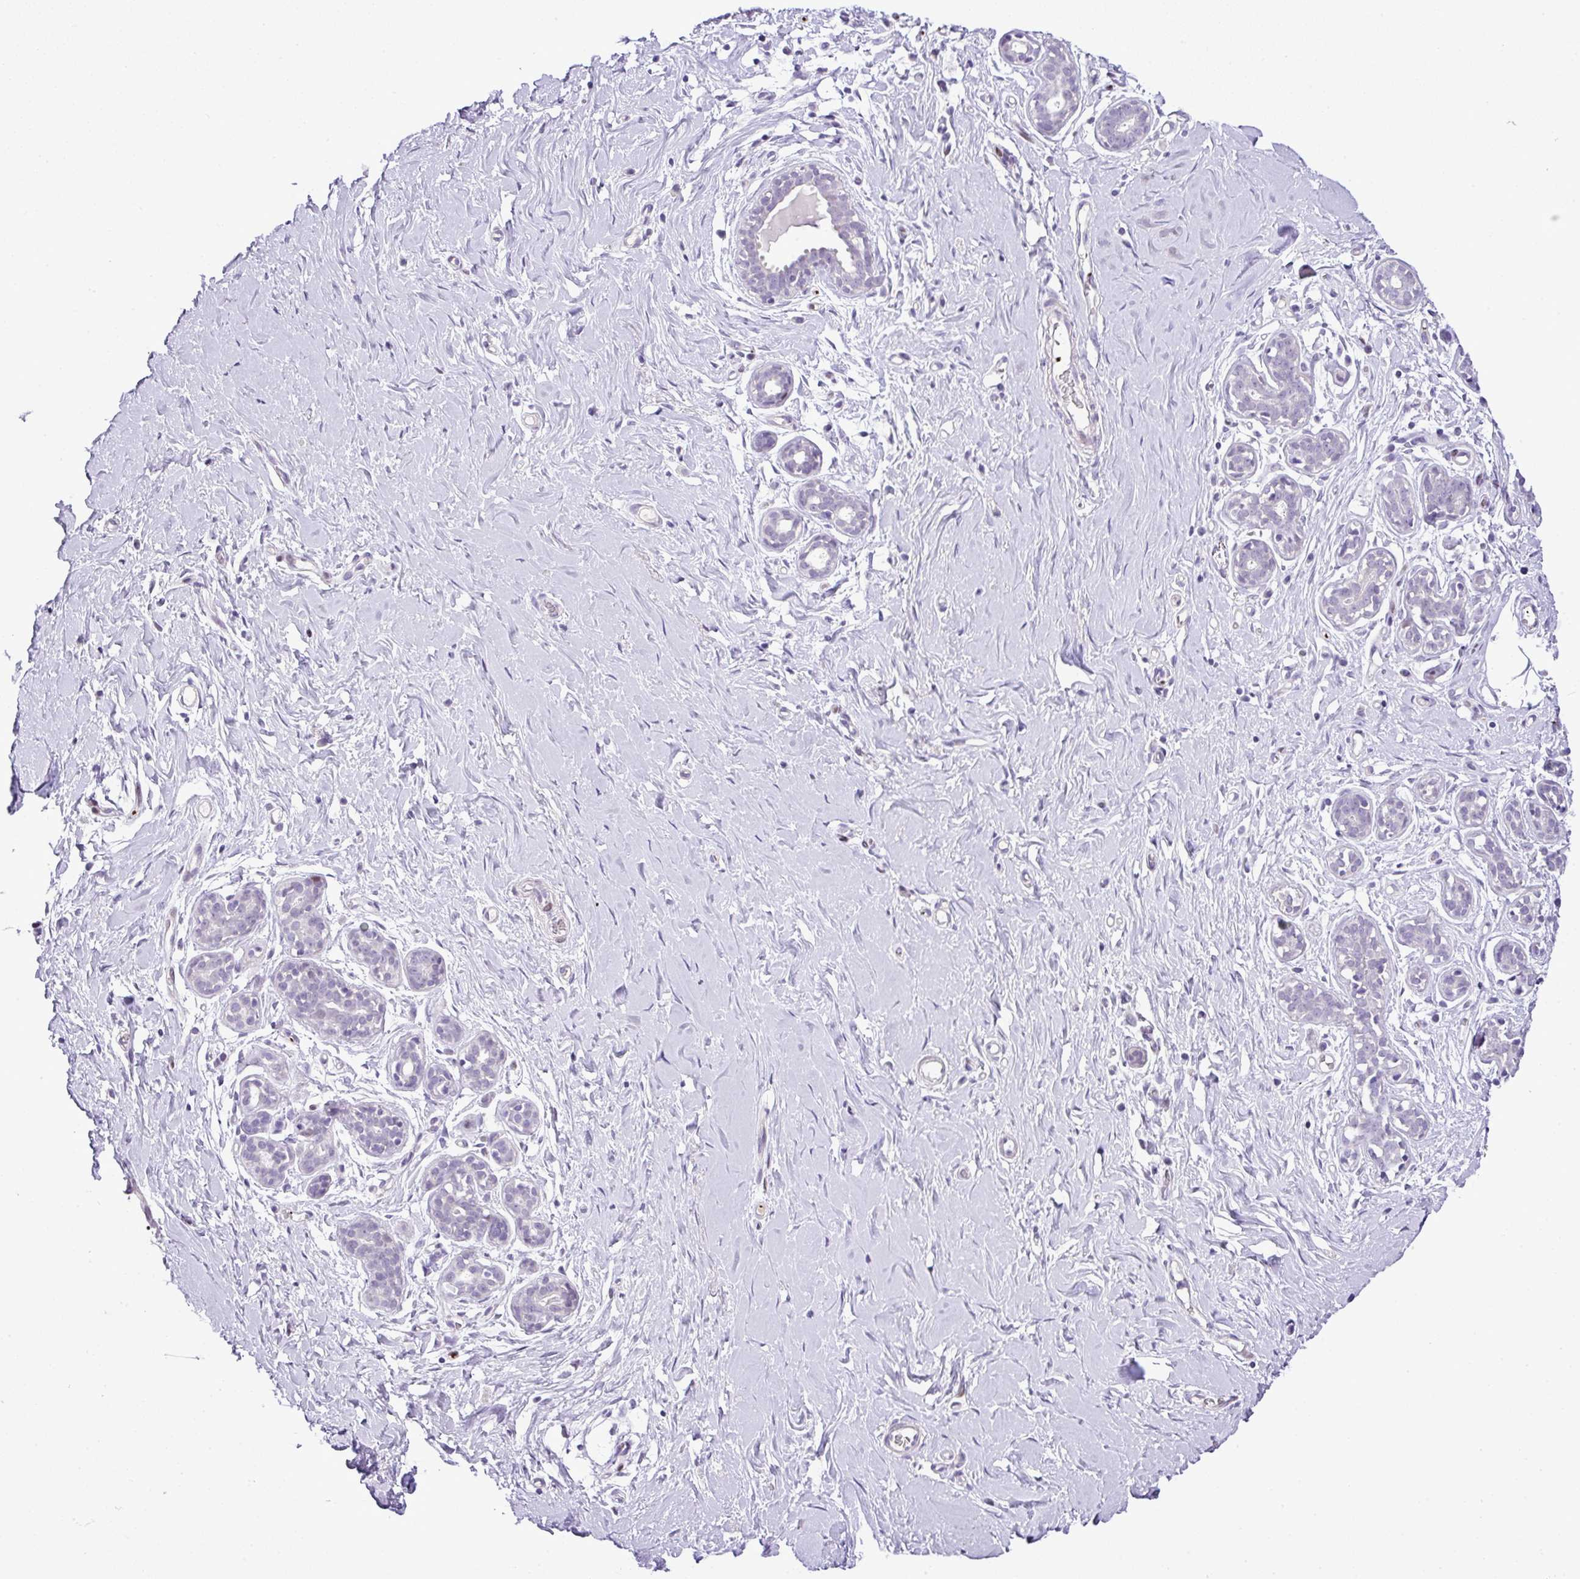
{"staining": {"intensity": "negative", "quantity": "none", "location": "none"}, "tissue": "breast", "cell_type": "Adipocytes", "image_type": "normal", "snomed": [{"axis": "morphology", "description": "Normal tissue, NOS"}, {"axis": "topography", "description": "Breast"}], "caption": "Adipocytes are negative for protein expression in benign human breast. (Brightfield microscopy of DAB (3,3'-diaminobenzidine) immunohistochemistry at high magnification).", "gene": "CMTM5", "patient": {"sex": "female", "age": 27}}